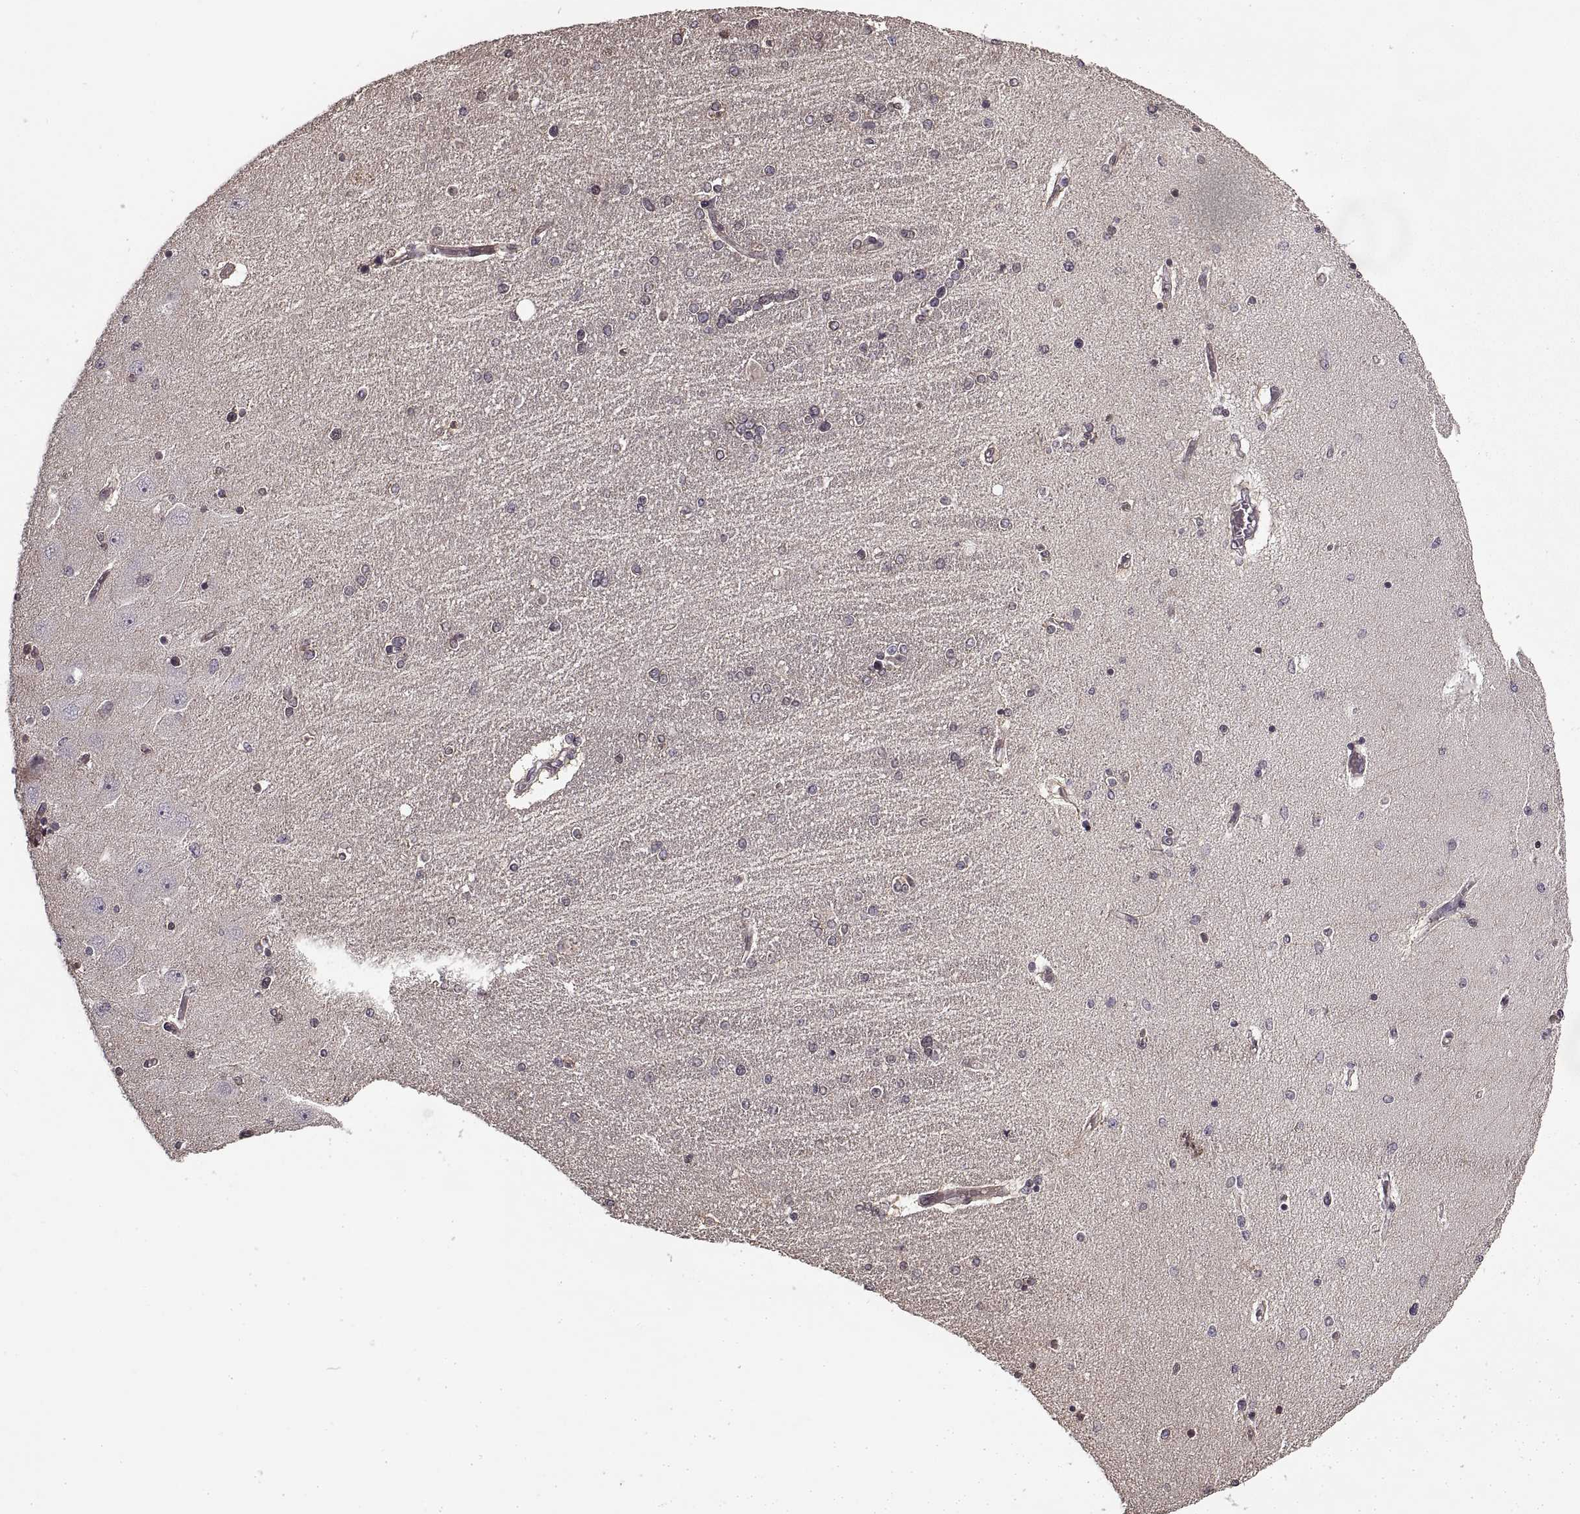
{"staining": {"intensity": "negative", "quantity": "none", "location": "none"}, "tissue": "hippocampus", "cell_type": "Glial cells", "image_type": "normal", "snomed": [{"axis": "morphology", "description": "Normal tissue, NOS"}, {"axis": "topography", "description": "Hippocampus"}], "caption": "IHC photomicrograph of normal hippocampus: hippocampus stained with DAB displays no significant protein staining in glial cells. (DAB immunohistochemistry, high magnification).", "gene": "LAMB2", "patient": {"sex": "female", "age": 54}}